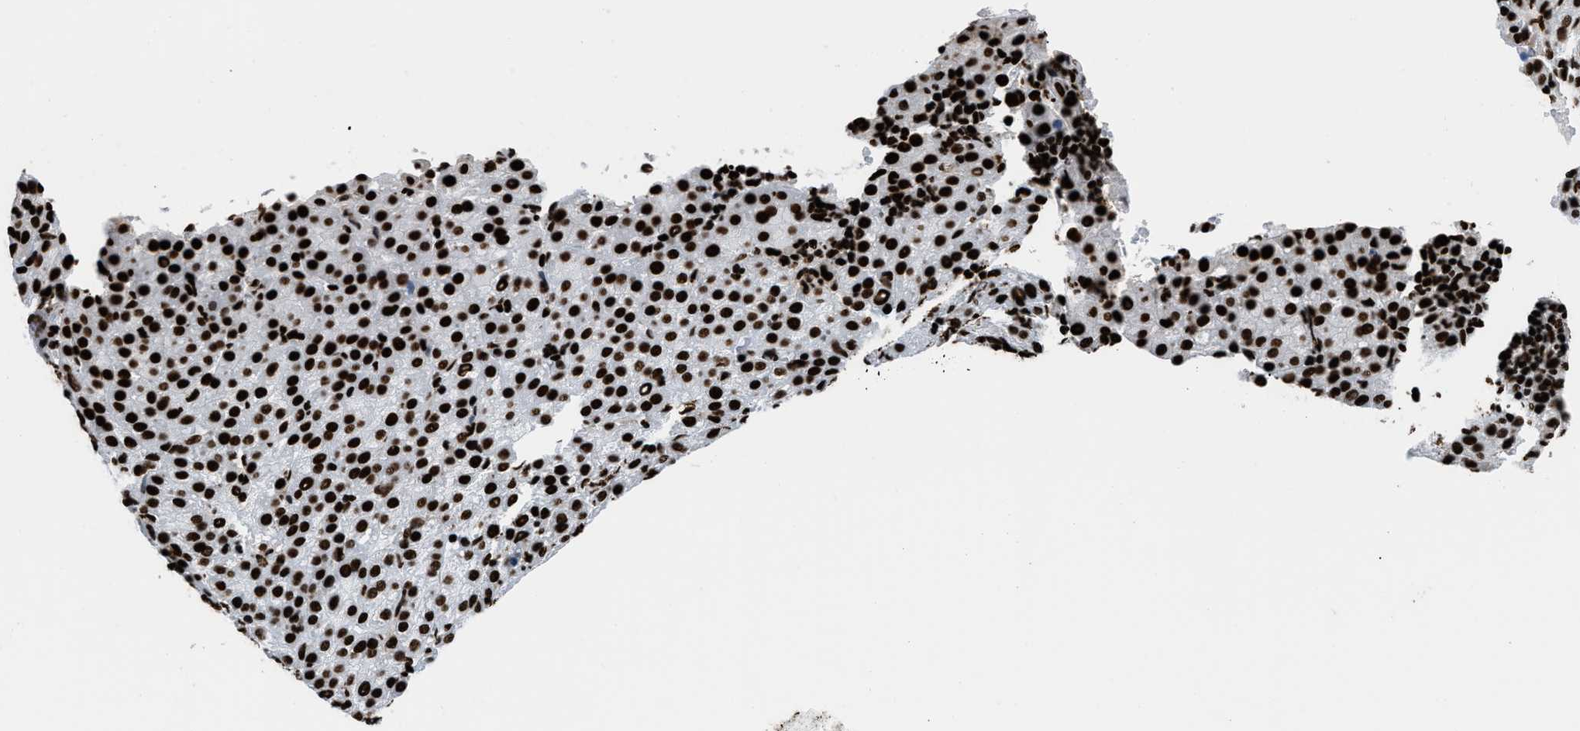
{"staining": {"intensity": "strong", "quantity": ">75%", "location": "nuclear"}, "tissue": "liver cancer", "cell_type": "Tumor cells", "image_type": "cancer", "snomed": [{"axis": "morphology", "description": "Carcinoma, Hepatocellular, NOS"}, {"axis": "topography", "description": "Liver"}], "caption": "The photomicrograph reveals immunohistochemical staining of liver cancer. There is strong nuclear expression is seen in about >75% of tumor cells.", "gene": "HNRNPM", "patient": {"sex": "female", "age": 58}}